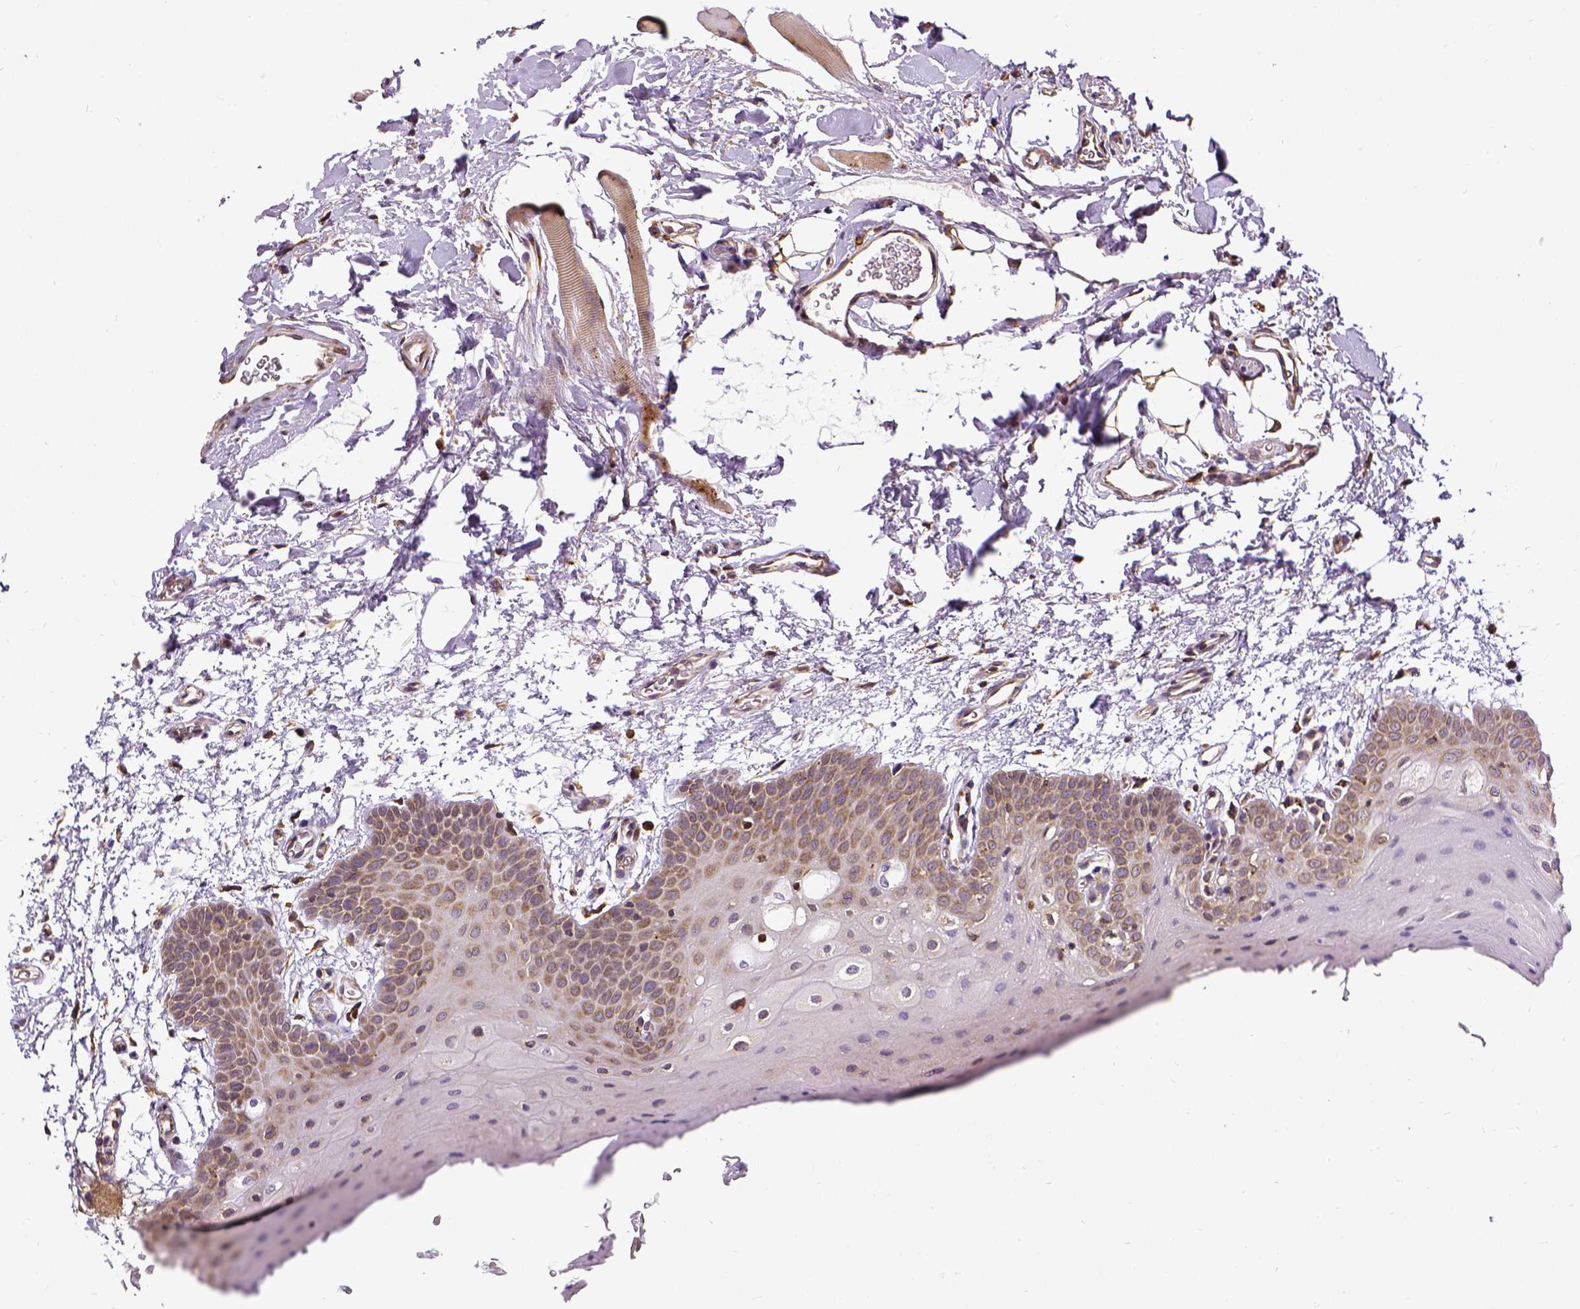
{"staining": {"intensity": "moderate", "quantity": ">75%", "location": "cytoplasmic/membranous"}, "tissue": "oral mucosa", "cell_type": "Squamous epithelial cells", "image_type": "normal", "snomed": [{"axis": "morphology", "description": "Normal tissue, NOS"}, {"axis": "morphology", "description": "Squamous cell carcinoma, NOS"}, {"axis": "topography", "description": "Oral tissue"}, {"axis": "topography", "description": "Head-Neck"}], "caption": "Oral mucosa stained with DAB (3,3'-diaminobenzidine) immunohistochemistry (IHC) reveals medium levels of moderate cytoplasmic/membranous staining in approximately >75% of squamous epithelial cells.", "gene": "MTDH", "patient": {"sex": "female", "age": 50}}